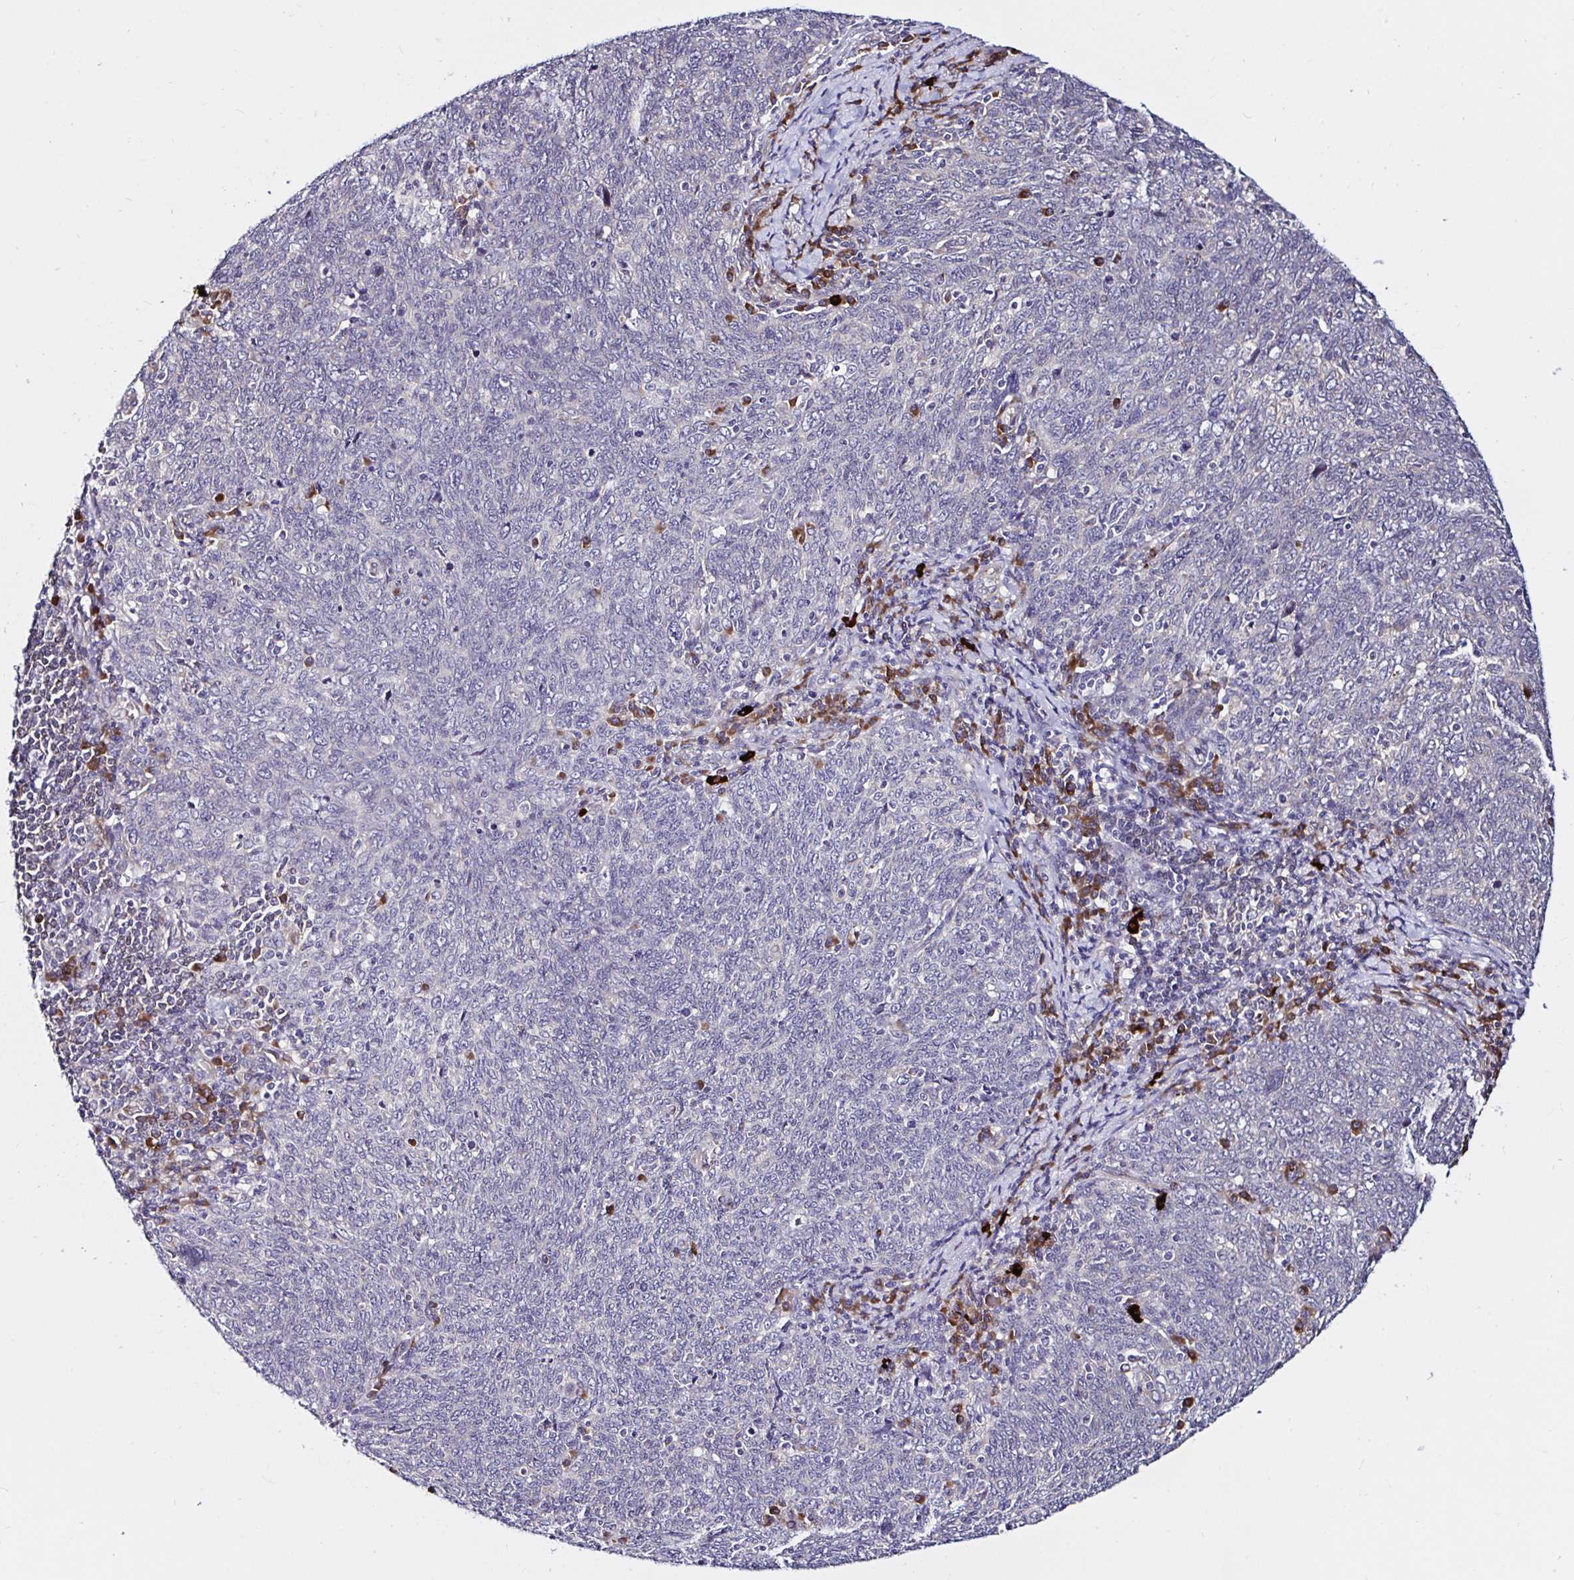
{"staining": {"intensity": "negative", "quantity": "none", "location": "none"}, "tissue": "lung cancer", "cell_type": "Tumor cells", "image_type": "cancer", "snomed": [{"axis": "morphology", "description": "Squamous cell carcinoma, NOS"}, {"axis": "topography", "description": "Lung"}], "caption": "The image exhibits no staining of tumor cells in squamous cell carcinoma (lung).", "gene": "VSIG2", "patient": {"sex": "female", "age": 72}}